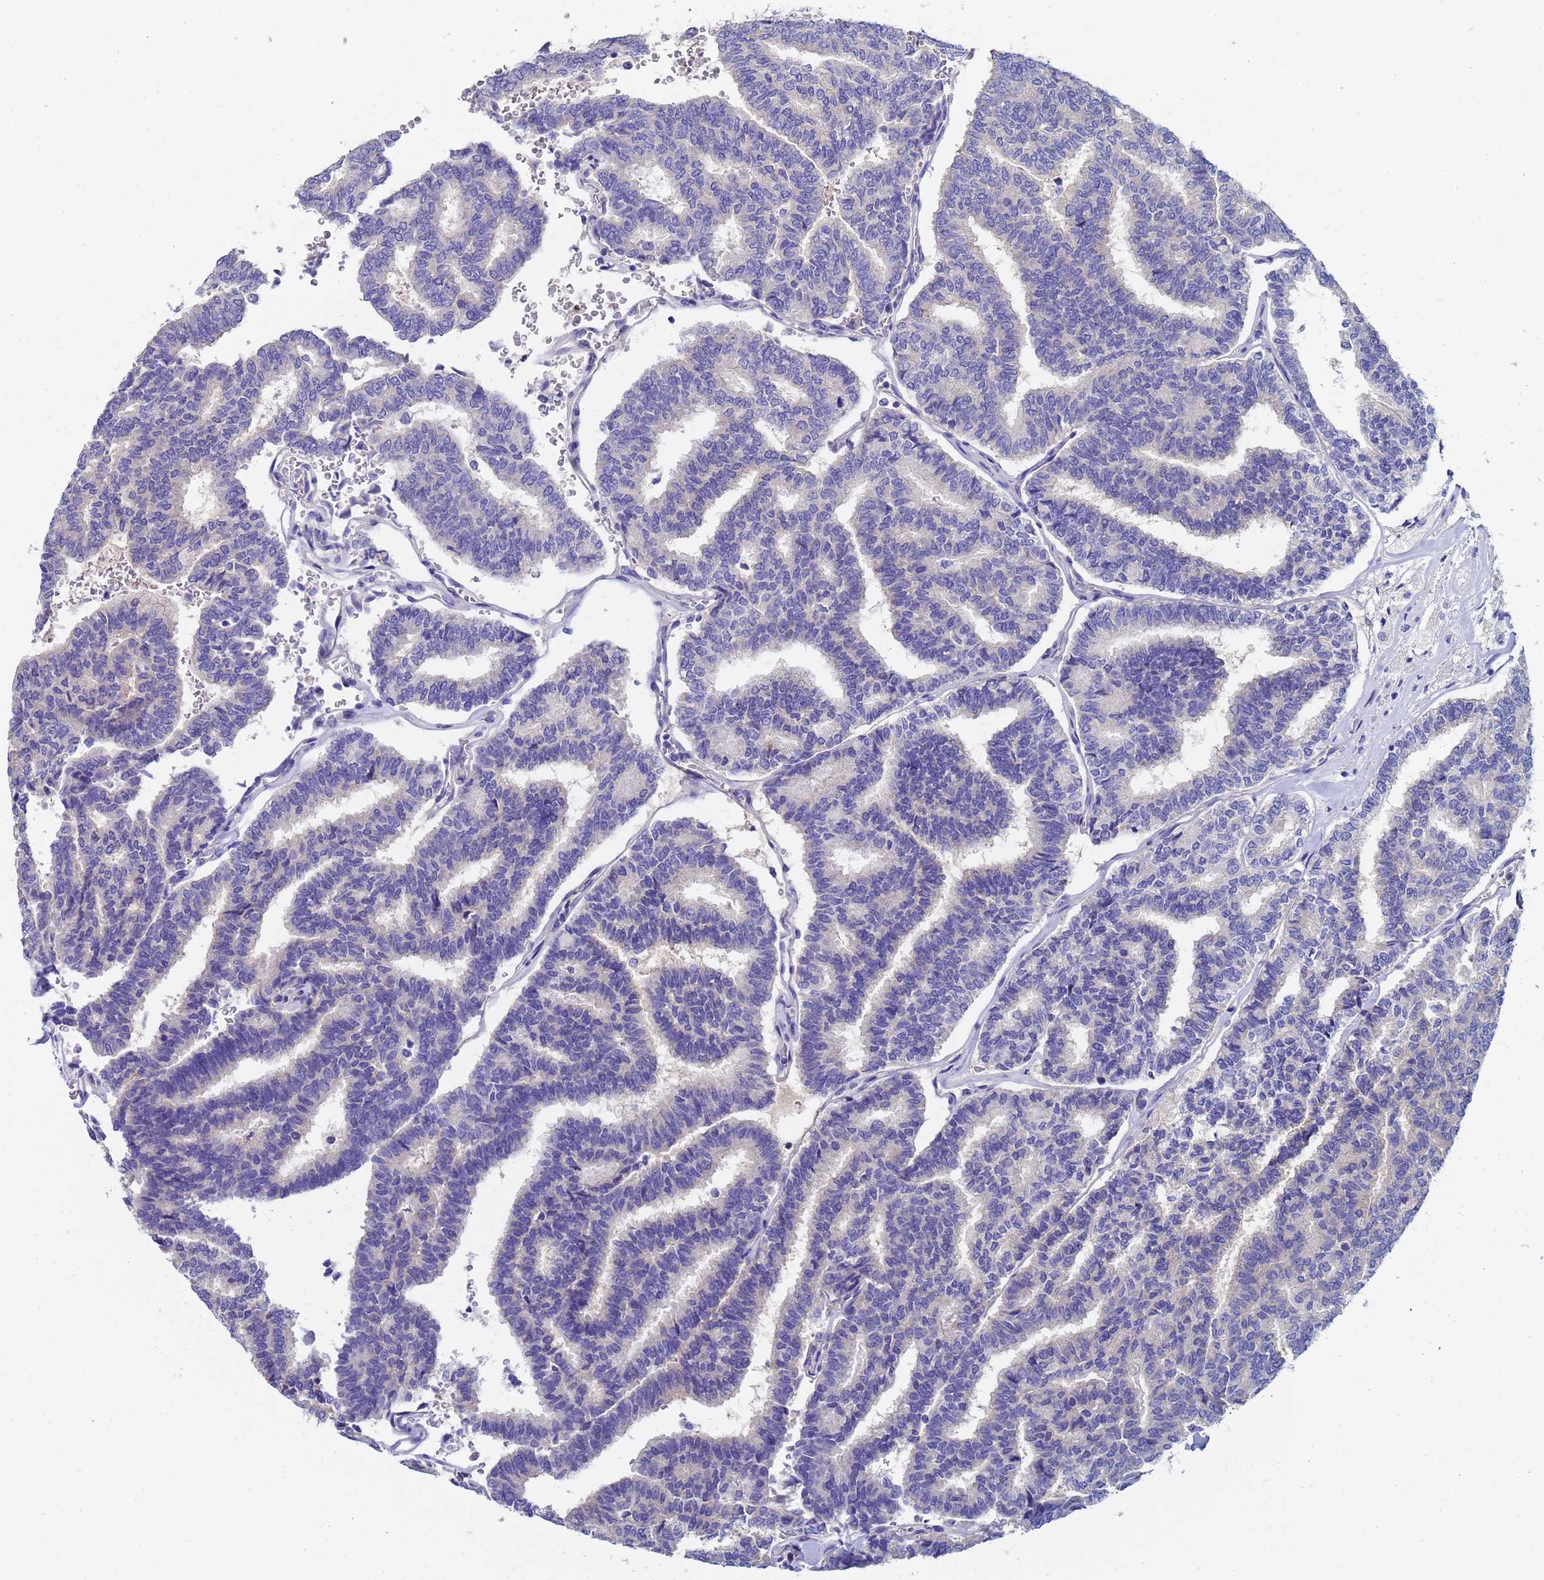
{"staining": {"intensity": "negative", "quantity": "none", "location": "none"}, "tissue": "thyroid cancer", "cell_type": "Tumor cells", "image_type": "cancer", "snomed": [{"axis": "morphology", "description": "Papillary adenocarcinoma, NOS"}, {"axis": "topography", "description": "Thyroid gland"}], "caption": "Thyroid papillary adenocarcinoma was stained to show a protein in brown. There is no significant expression in tumor cells.", "gene": "UBE2O", "patient": {"sex": "female", "age": 35}}